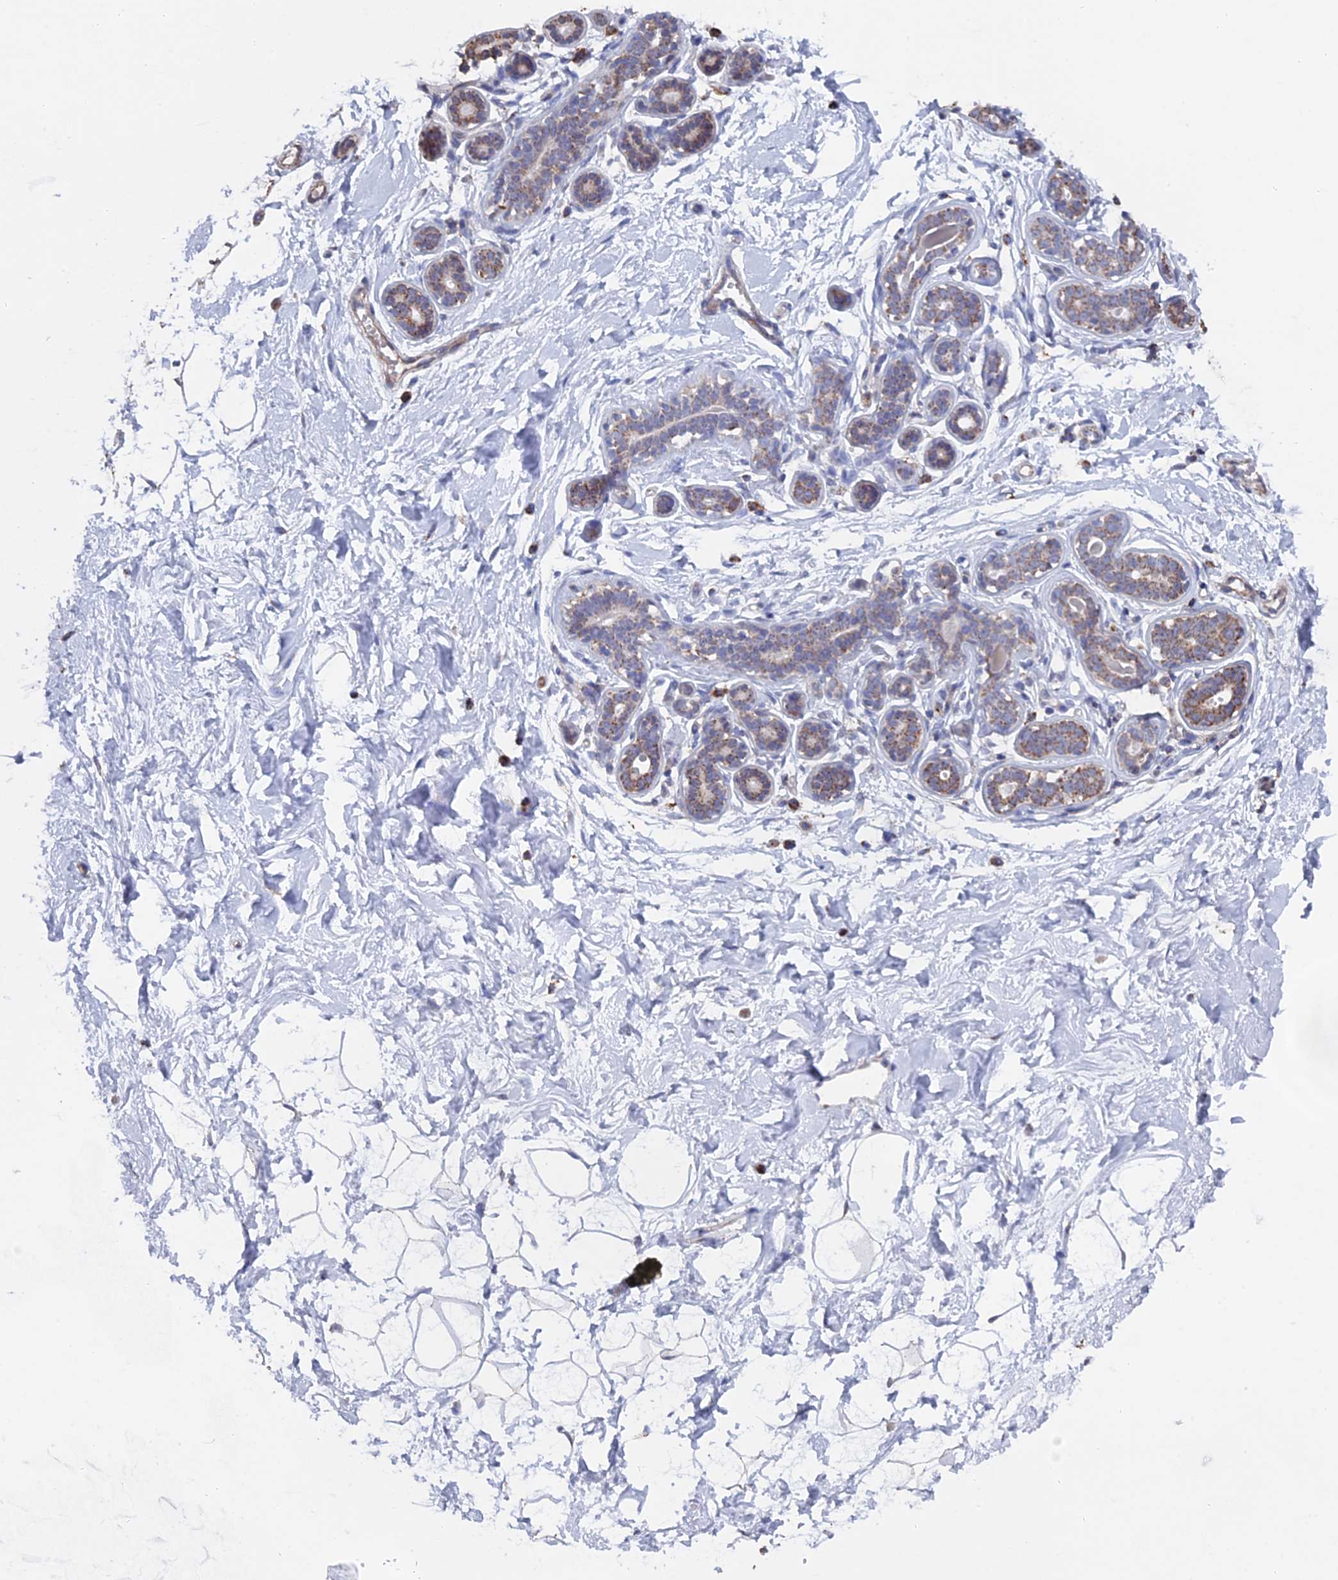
{"staining": {"intensity": "weak", "quantity": ">75%", "location": "cytoplasmic/membranous"}, "tissue": "breast", "cell_type": "Adipocytes", "image_type": "normal", "snomed": [{"axis": "morphology", "description": "Normal tissue, NOS"}, {"axis": "morphology", "description": "Adenoma, NOS"}, {"axis": "topography", "description": "Breast"}], "caption": "This image exhibits immunohistochemistry staining of unremarkable human breast, with low weak cytoplasmic/membranous positivity in about >75% of adipocytes.", "gene": "SMG9", "patient": {"sex": "female", "age": 23}}